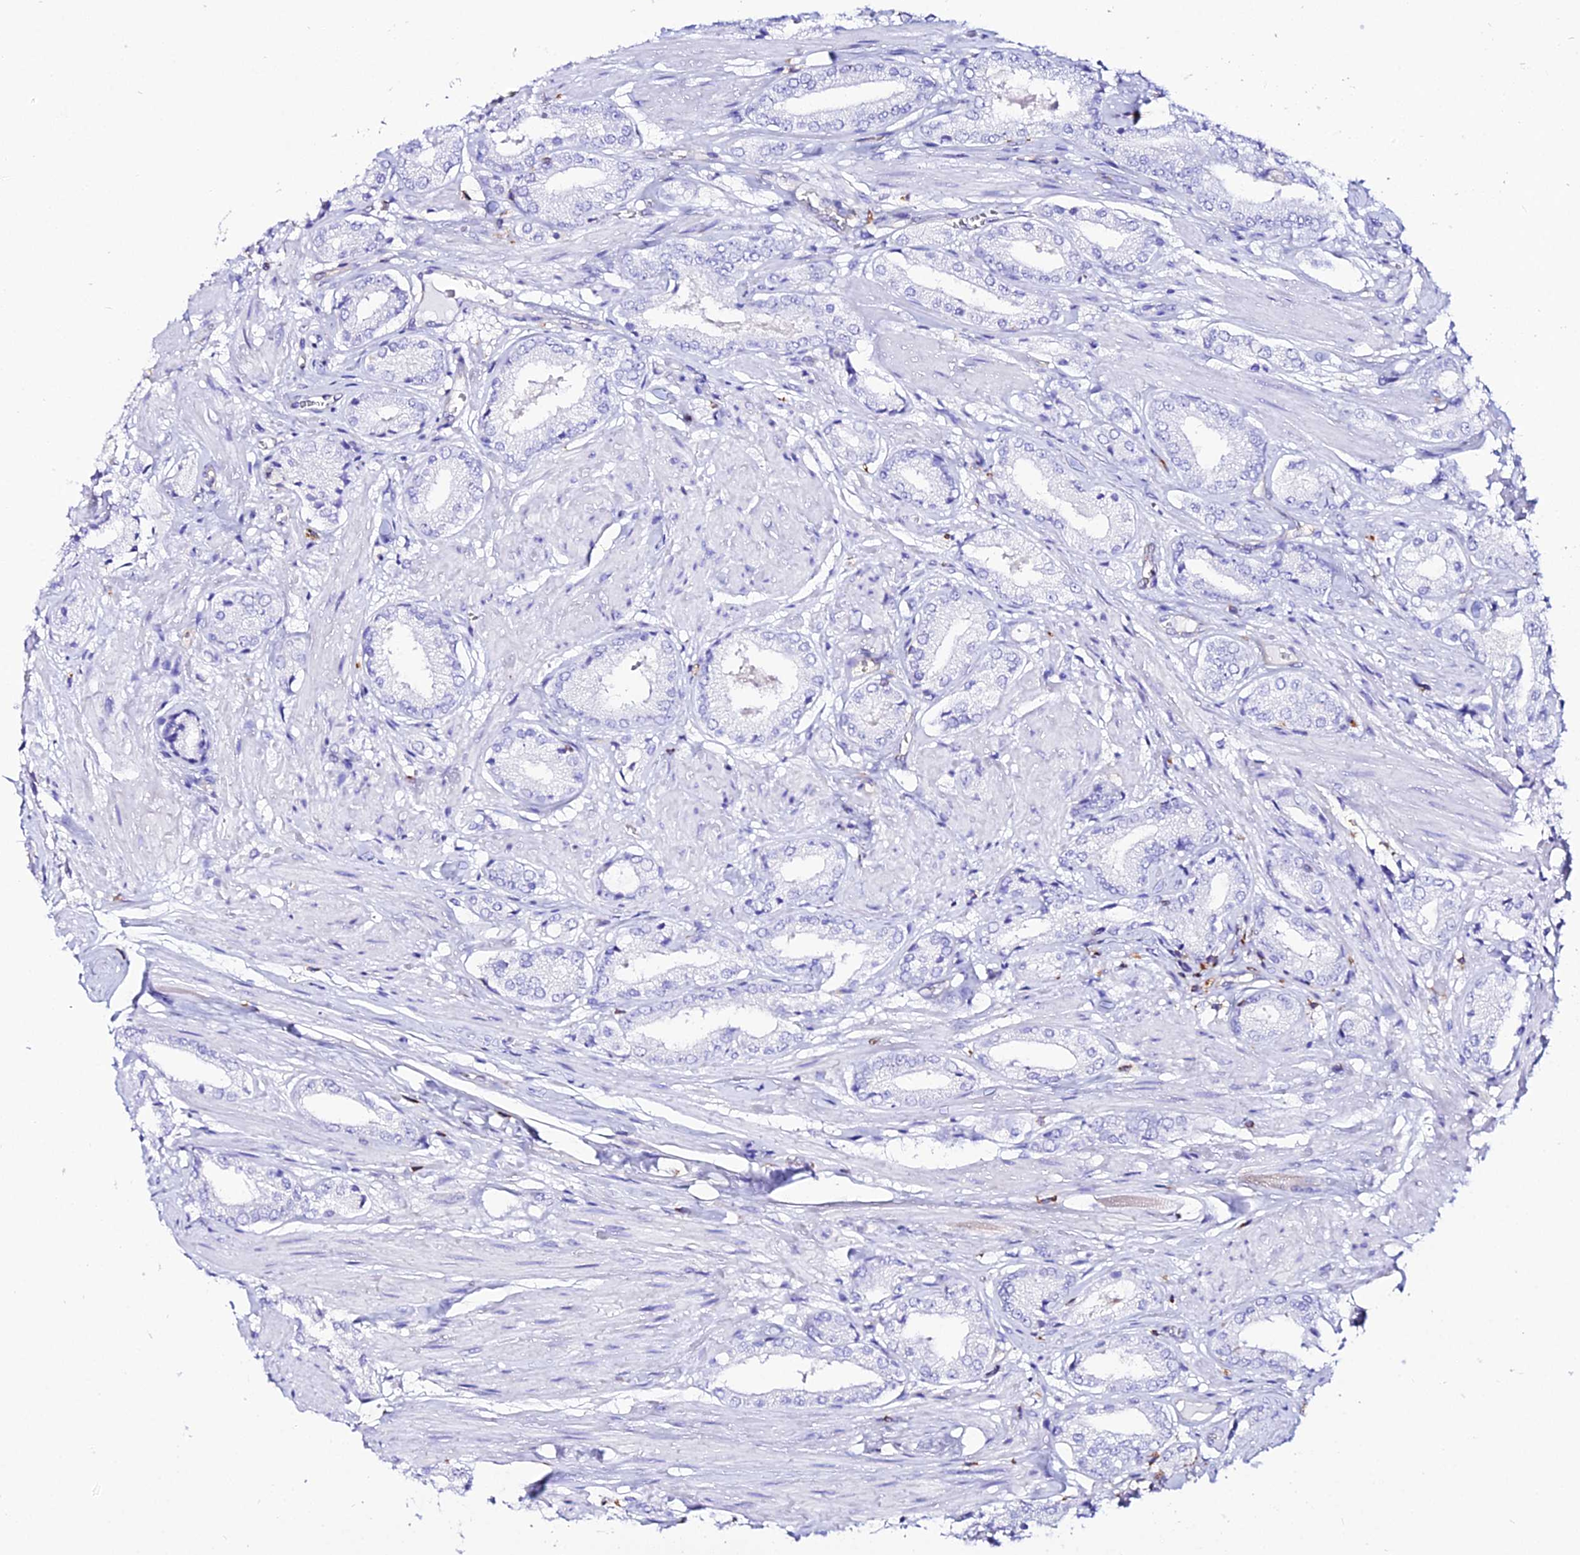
{"staining": {"intensity": "negative", "quantity": "none", "location": "none"}, "tissue": "prostate cancer", "cell_type": "Tumor cells", "image_type": "cancer", "snomed": [{"axis": "morphology", "description": "Adenocarcinoma, High grade"}, {"axis": "topography", "description": "Prostate and seminal vesicle, NOS"}], "caption": "This micrograph is of adenocarcinoma (high-grade) (prostate) stained with IHC to label a protein in brown with the nuclei are counter-stained blue. There is no staining in tumor cells.", "gene": "S100A16", "patient": {"sex": "male", "age": 64}}